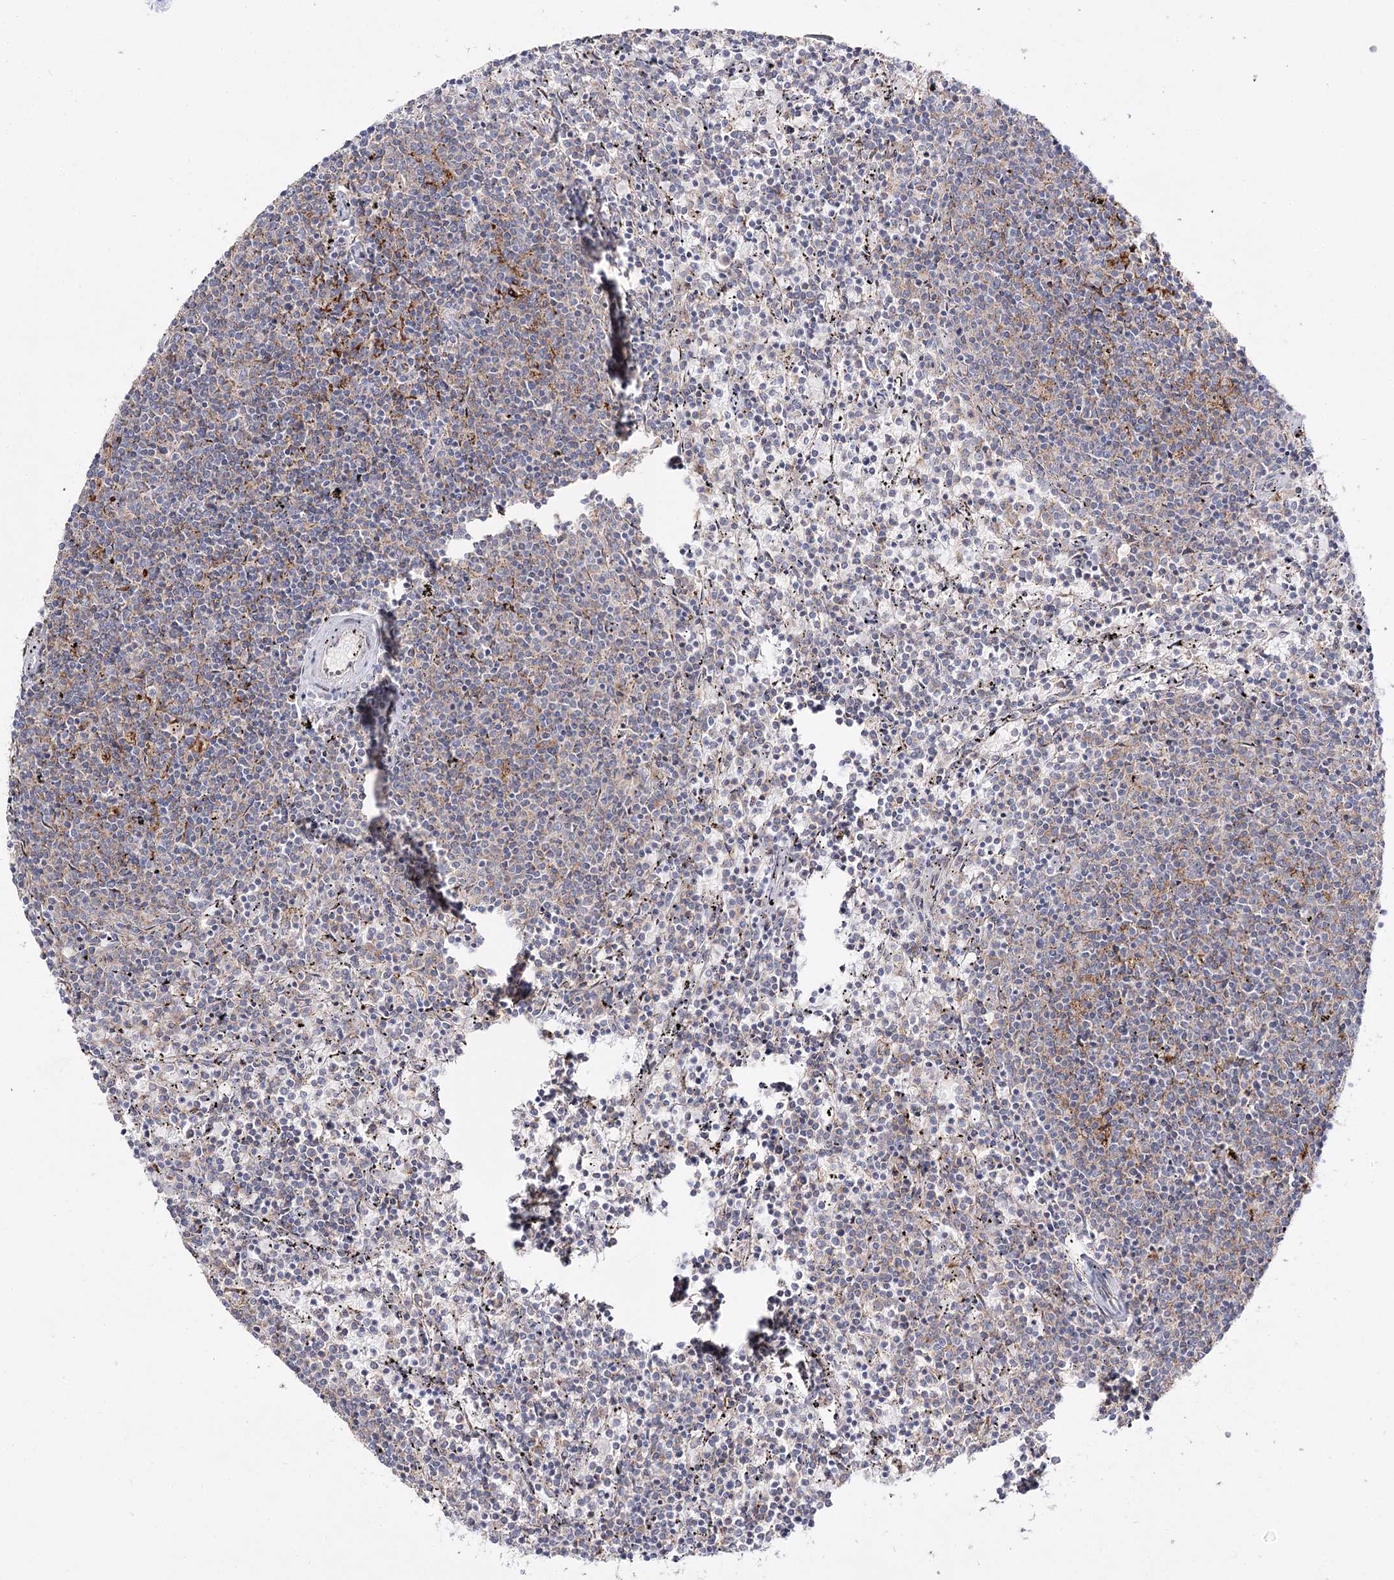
{"staining": {"intensity": "negative", "quantity": "none", "location": "none"}, "tissue": "lymphoma", "cell_type": "Tumor cells", "image_type": "cancer", "snomed": [{"axis": "morphology", "description": "Malignant lymphoma, non-Hodgkin's type, Low grade"}, {"axis": "topography", "description": "Spleen"}], "caption": "DAB immunohistochemical staining of lymphoma exhibits no significant staining in tumor cells.", "gene": "C11orf80", "patient": {"sex": "female", "age": 50}}